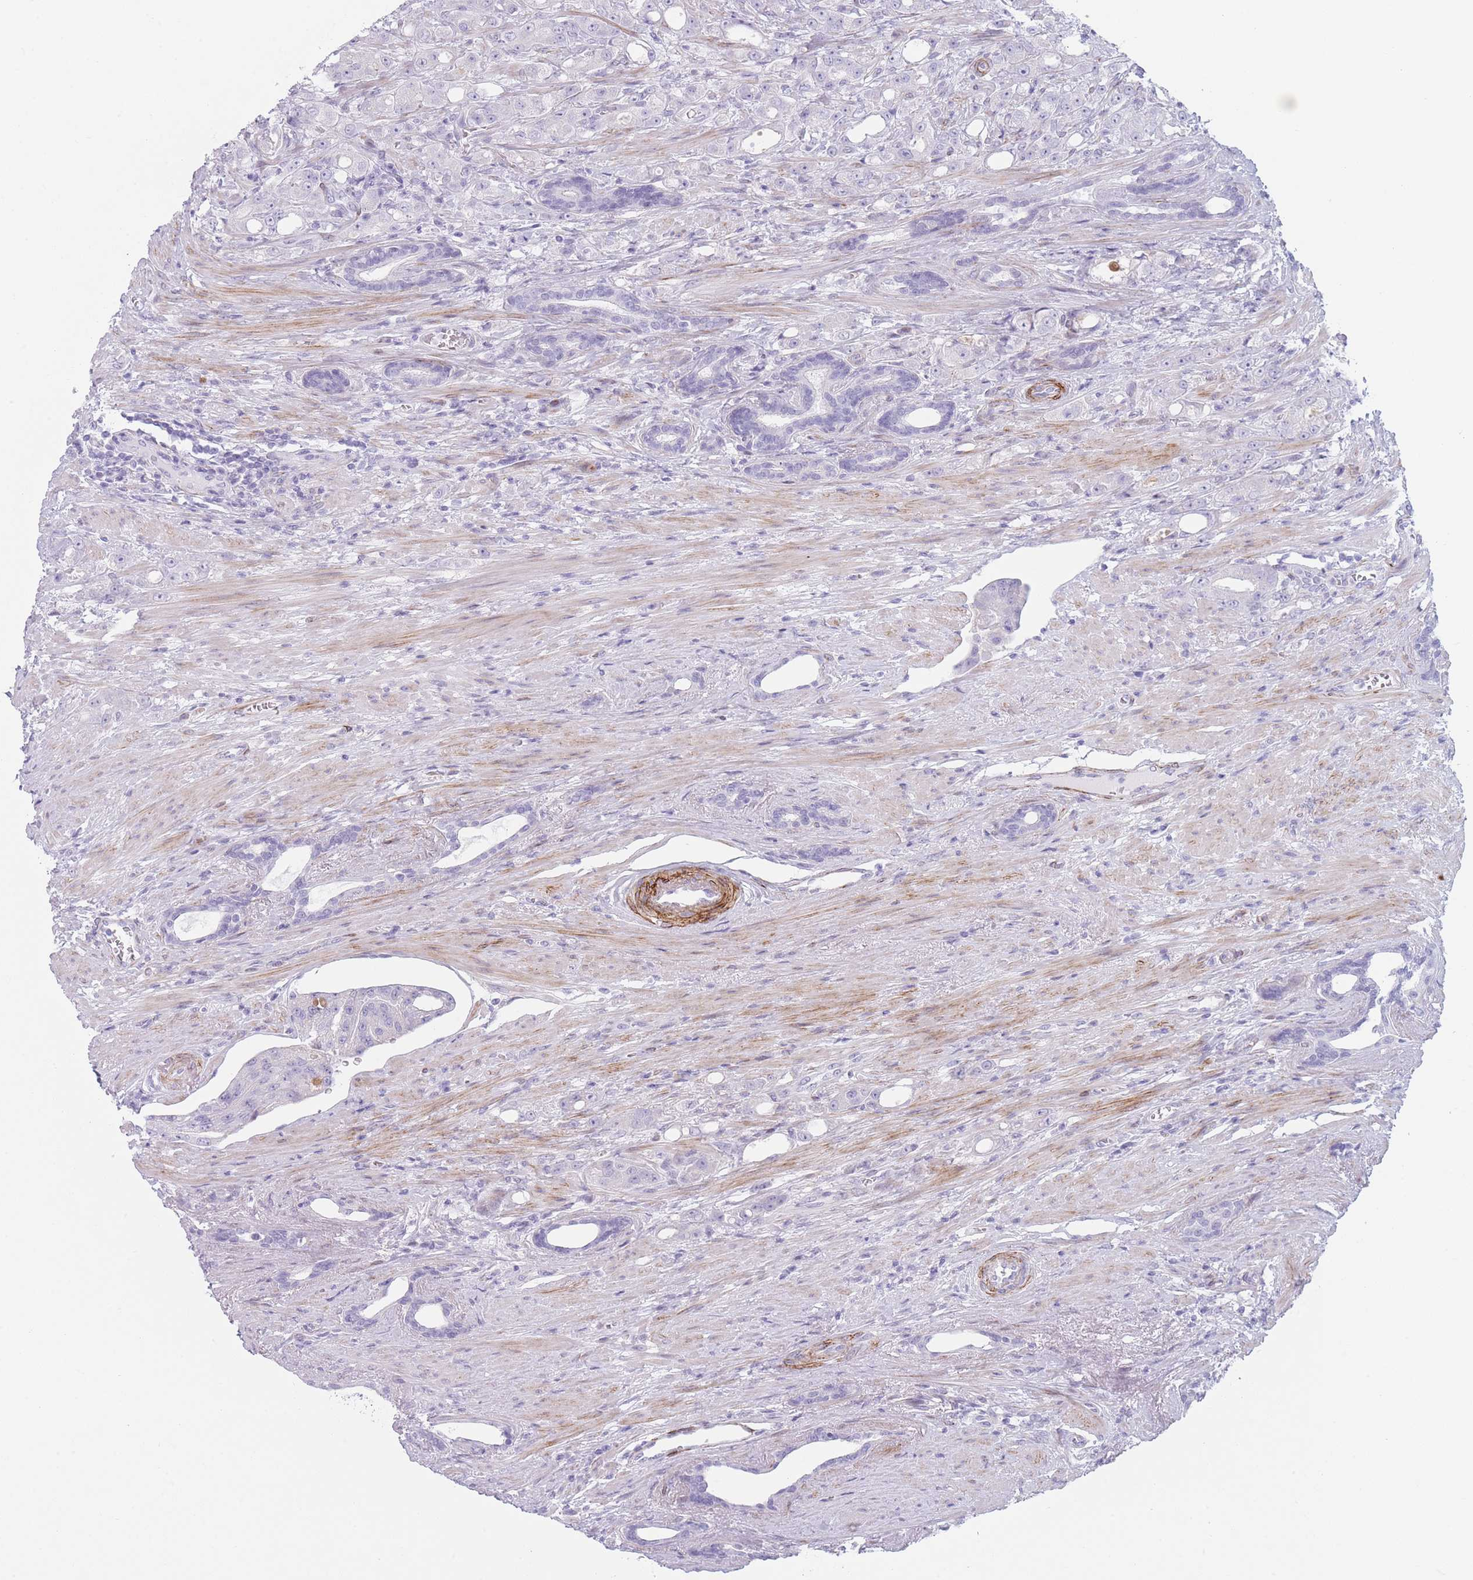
{"staining": {"intensity": "negative", "quantity": "none", "location": "none"}, "tissue": "prostate cancer", "cell_type": "Tumor cells", "image_type": "cancer", "snomed": [{"axis": "morphology", "description": "Adenocarcinoma, High grade"}, {"axis": "topography", "description": "Prostate"}], "caption": "Image shows no protein staining in tumor cells of prostate cancer tissue.", "gene": "IFNA6", "patient": {"sex": "male", "age": 69}}